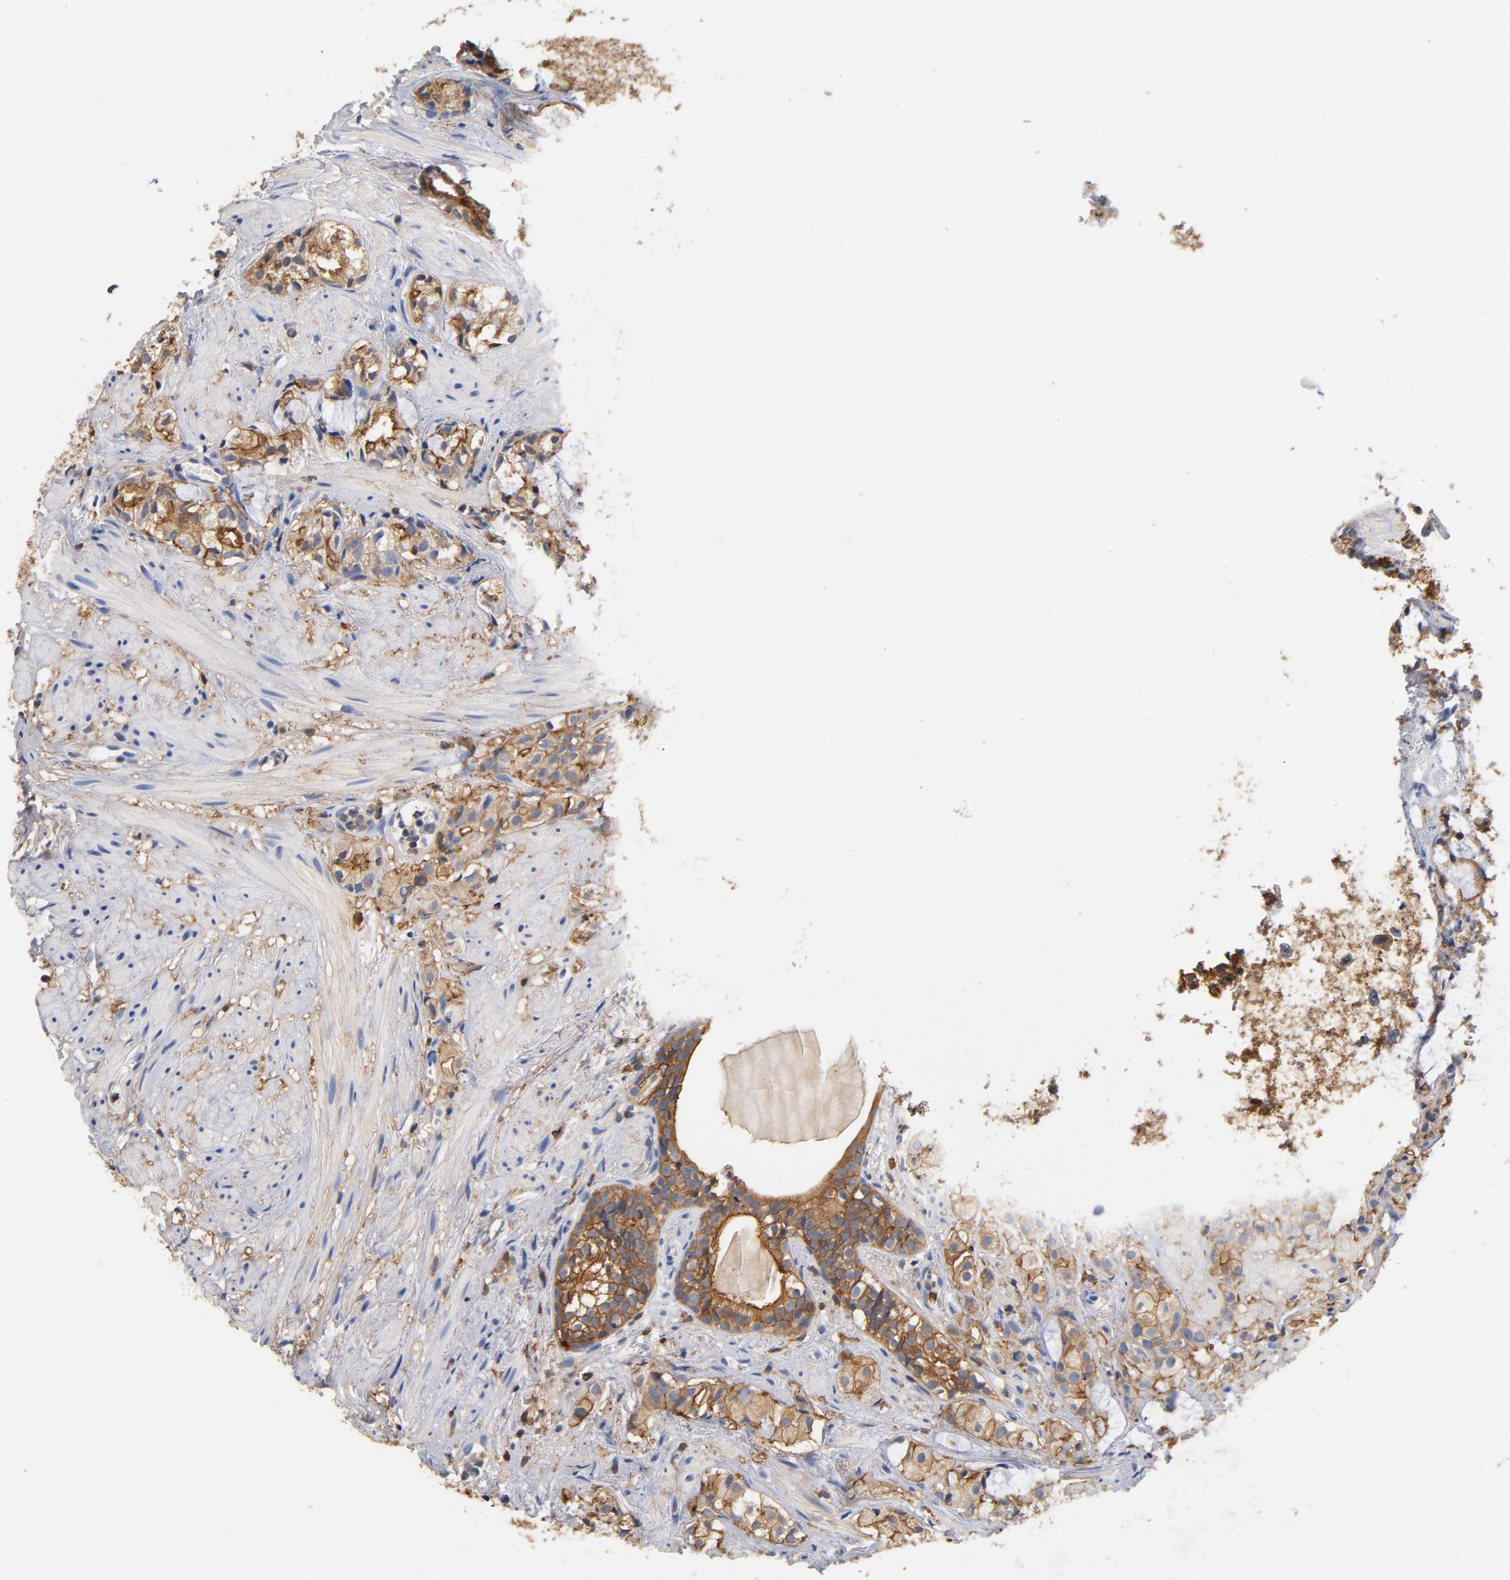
{"staining": {"intensity": "moderate", "quantity": ">75%", "location": "cytoplasmic/membranous"}, "tissue": "prostate cancer", "cell_type": "Tumor cells", "image_type": "cancer", "snomed": [{"axis": "morphology", "description": "Adenocarcinoma, High grade"}, {"axis": "topography", "description": "Prostate"}], "caption": "Approximately >75% of tumor cells in prostate cancer (high-grade adenocarcinoma) demonstrate moderate cytoplasmic/membranous protein positivity as visualized by brown immunohistochemical staining.", "gene": "EZR", "patient": {"sex": "male", "age": 85}}